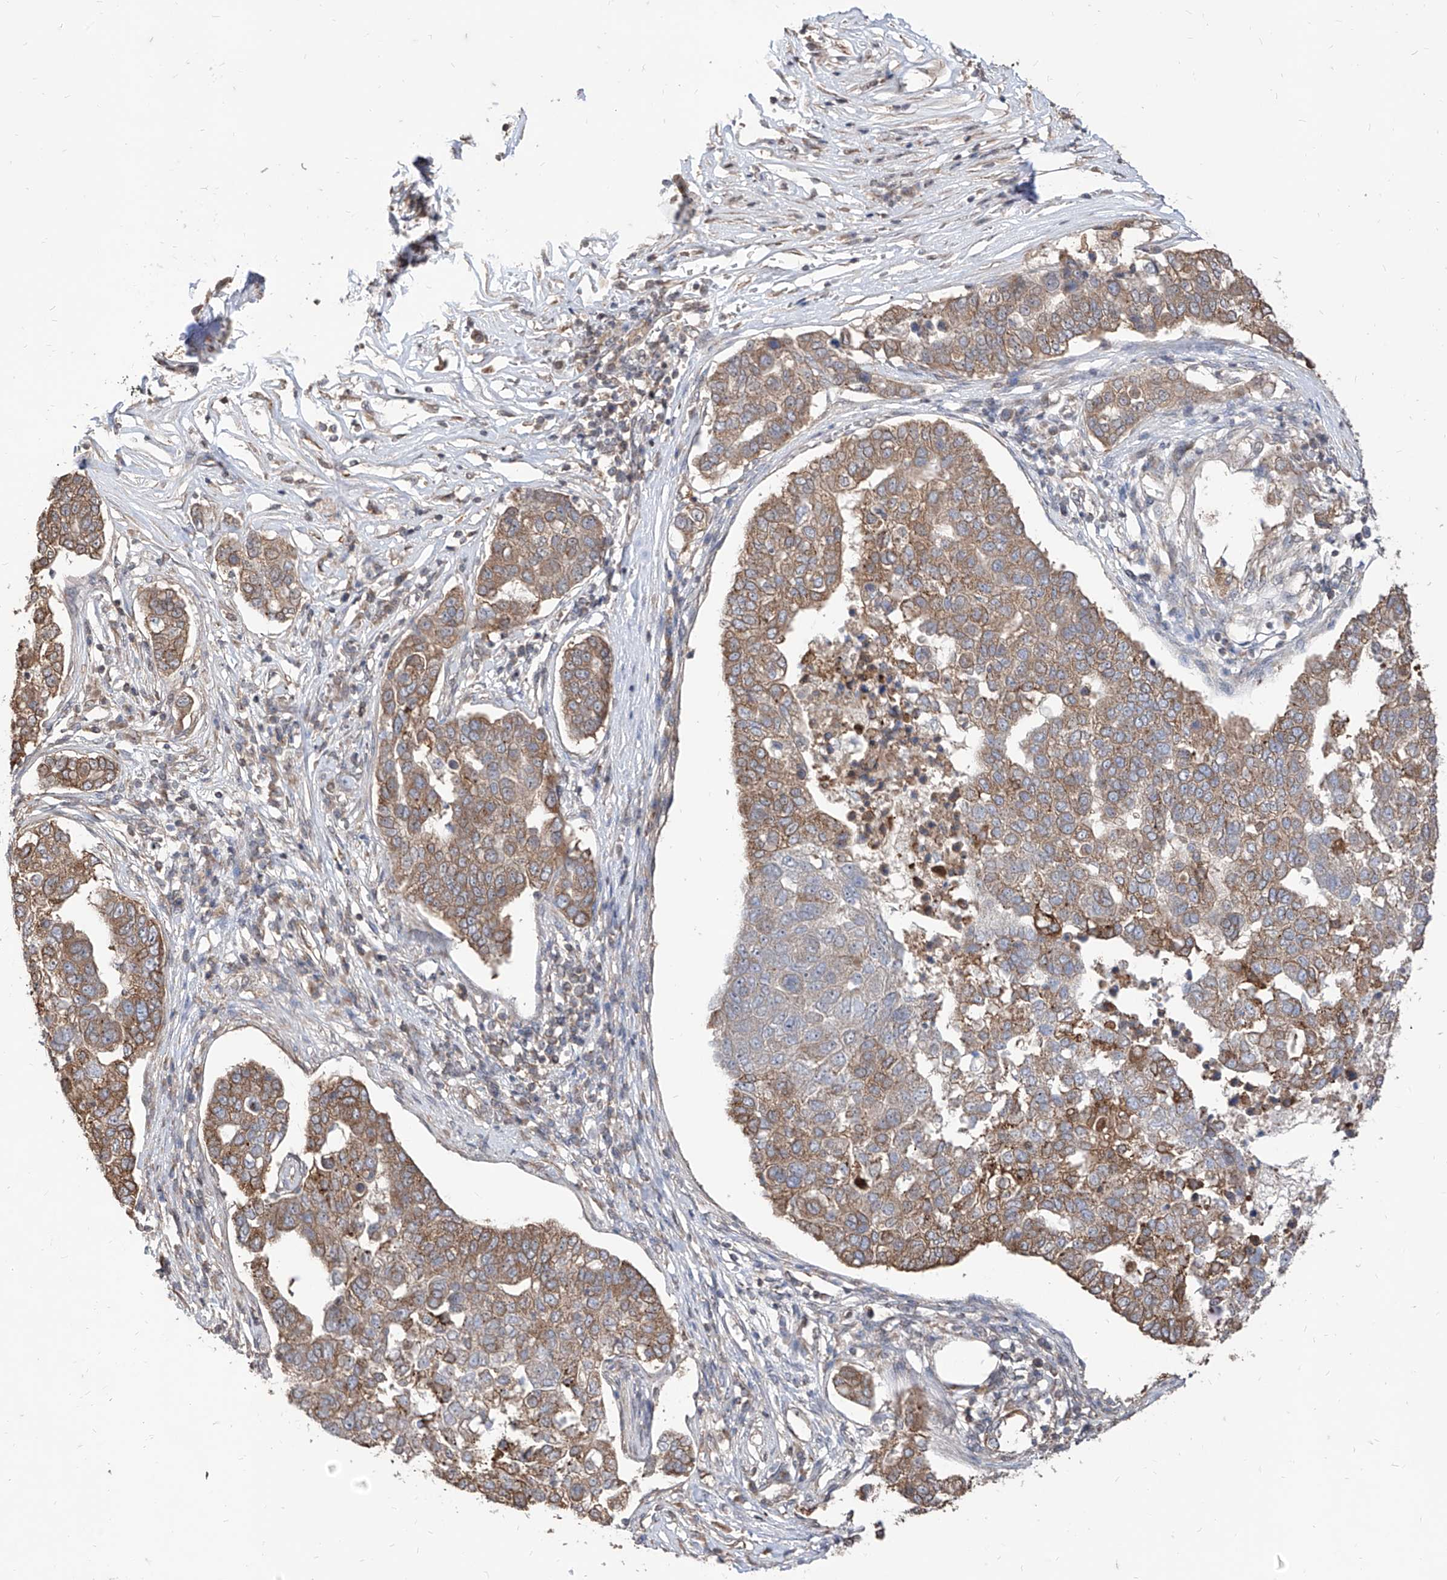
{"staining": {"intensity": "moderate", "quantity": ">75%", "location": "cytoplasmic/membranous"}, "tissue": "pancreatic cancer", "cell_type": "Tumor cells", "image_type": "cancer", "snomed": [{"axis": "morphology", "description": "Adenocarcinoma, NOS"}, {"axis": "topography", "description": "Pancreas"}], "caption": "Immunohistochemical staining of pancreatic adenocarcinoma demonstrates moderate cytoplasmic/membranous protein staining in approximately >75% of tumor cells.", "gene": "C8orf82", "patient": {"sex": "female", "age": 61}}